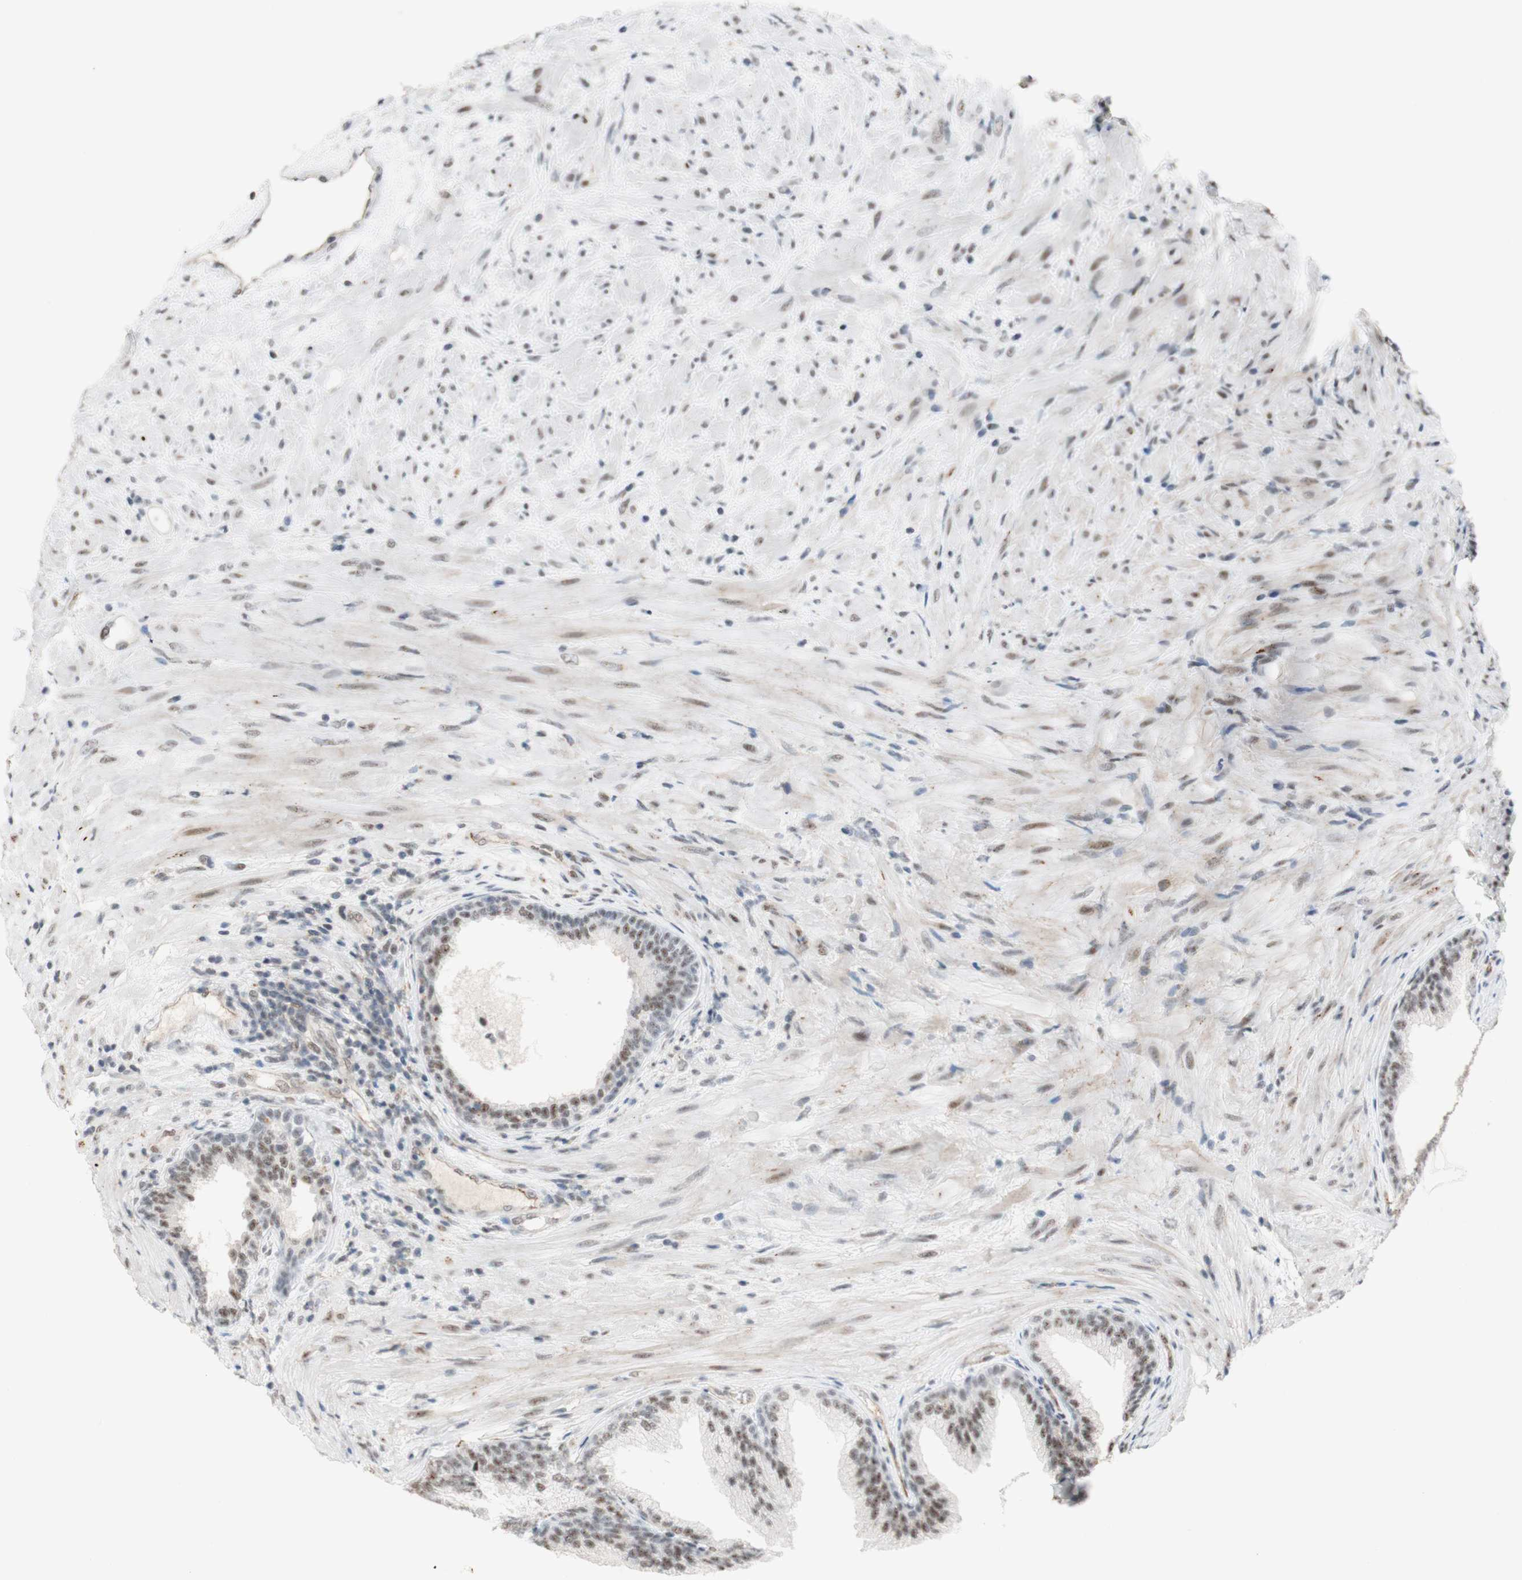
{"staining": {"intensity": "moderate", "quantity": ">75%", "location": "nuclear"}, "tissue": "prostate", "cell_type": "Glandular cells", "image_type": "normal", "snomed": [{"axis": "morphology", "description": "Normal tissue, NOS"}, {"axis": "topography", "description": "Prostate"}], "caption": "Prostate stained with DAB (3,3'-diaminobenzidine) immunohistochemistry (IHC) demonstrates medium levels of moderate nuclear expression in about >75% of glandular cells. The staining was performed using DAB (3,3'-diaminobenzidine) to visualize the protein expression in brown, while the nuclei were stained in blue with hematoxylin (Magnification: 20x).", "gene": "SAP18", "patient": {"sex": "male", "age": 76}}